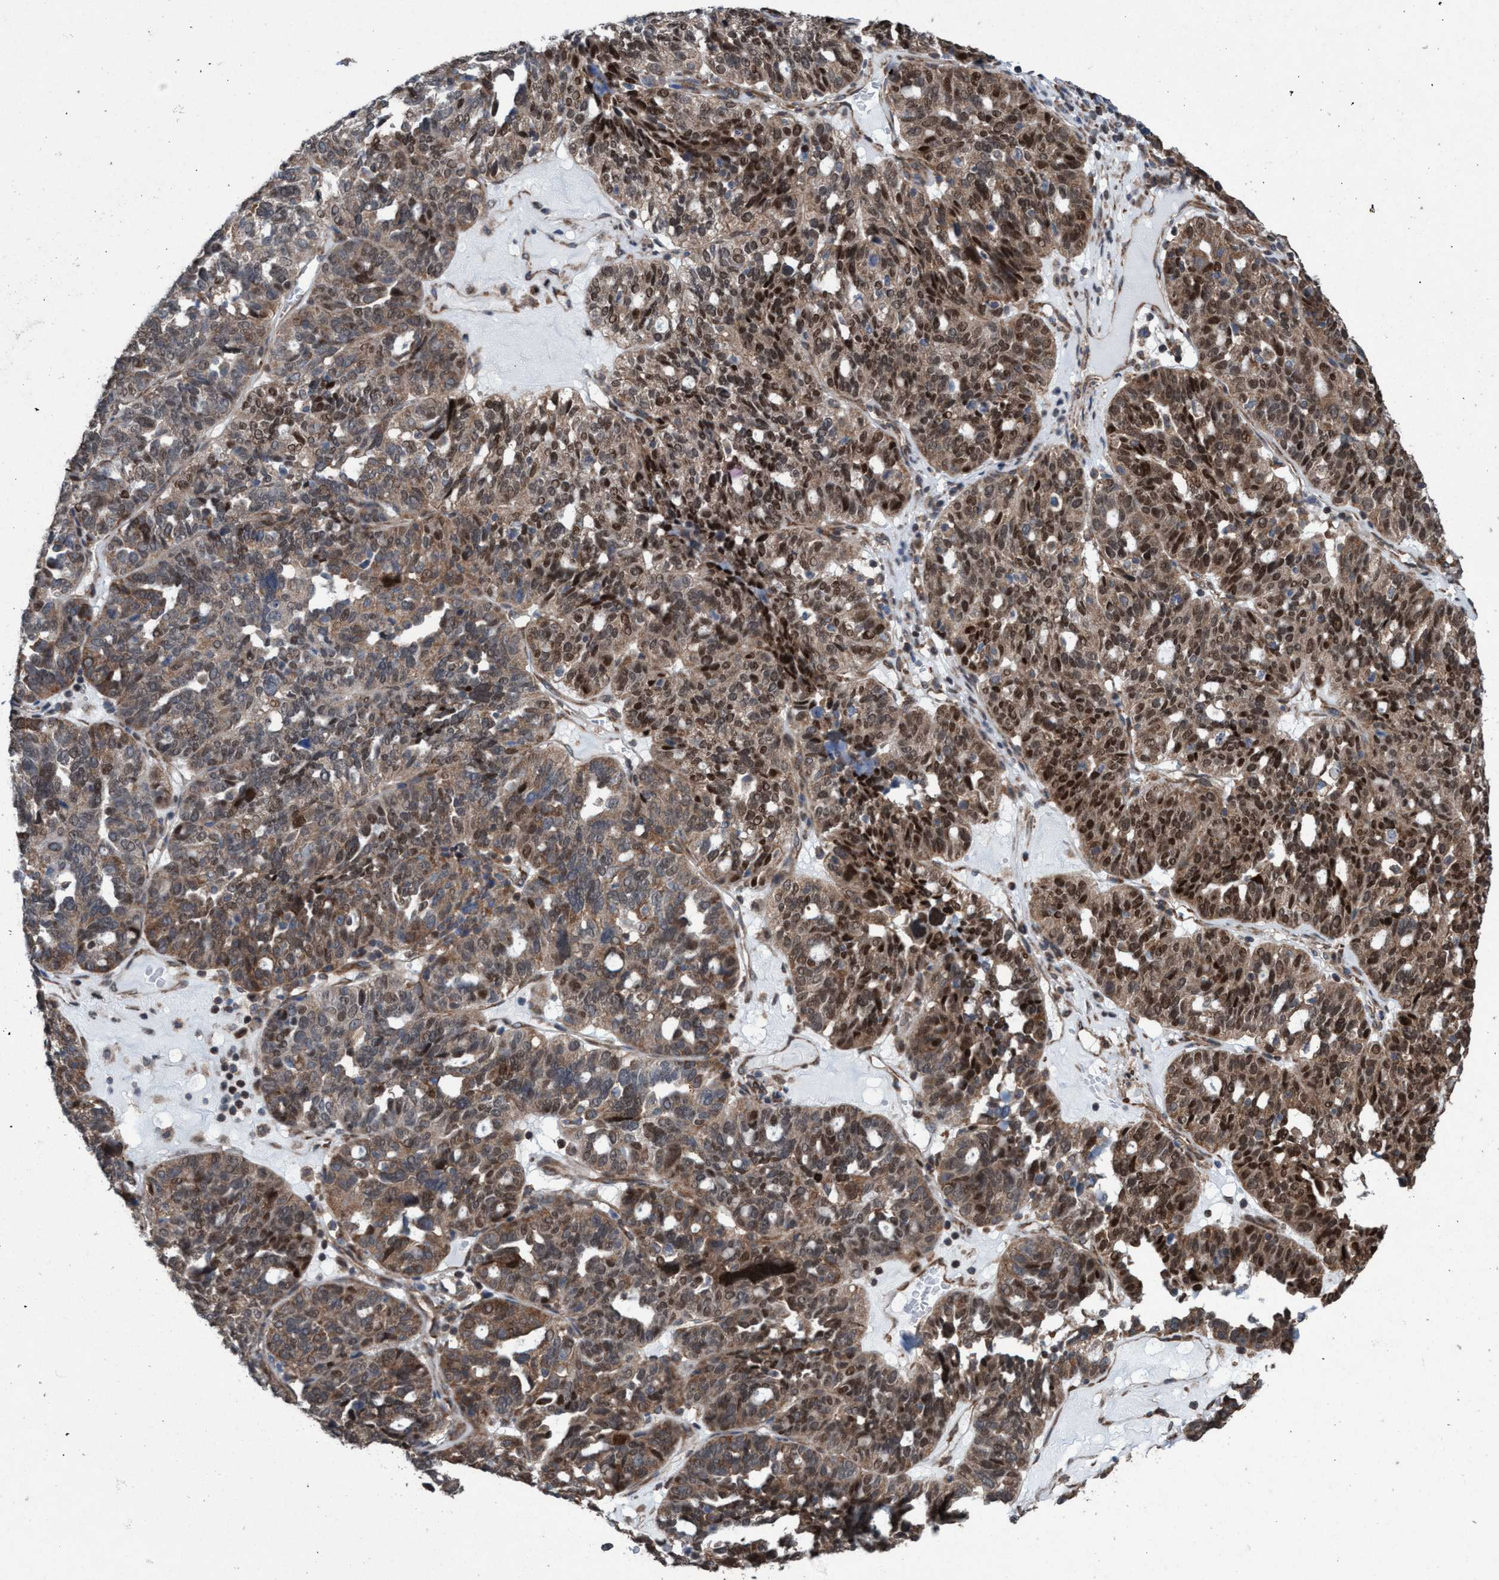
{"staining": {"intensity": "moderate", "quantity": ">75%", "location": "cytoplasmic/membranous,nuclear"}, "tissue": "ovarian cancer", "cell_type": "Tumor cells", "image_type": "cancer", "snomed": [{"axis": "morphology", "description": "Cystadenocarcinoma, serous, NOS"}, {"axis": "topography", "description": "Ovary"}], "caption": "DAB immunohistochemical staining of human ovarian serous cystadenocarcinoma exhibits moderate cytoplasmic/membranous and nuclear protein positivity in approximately >75% of tumor cells.", "gene": "METAP2", "patient": {"sex": "female", "age": 59}}